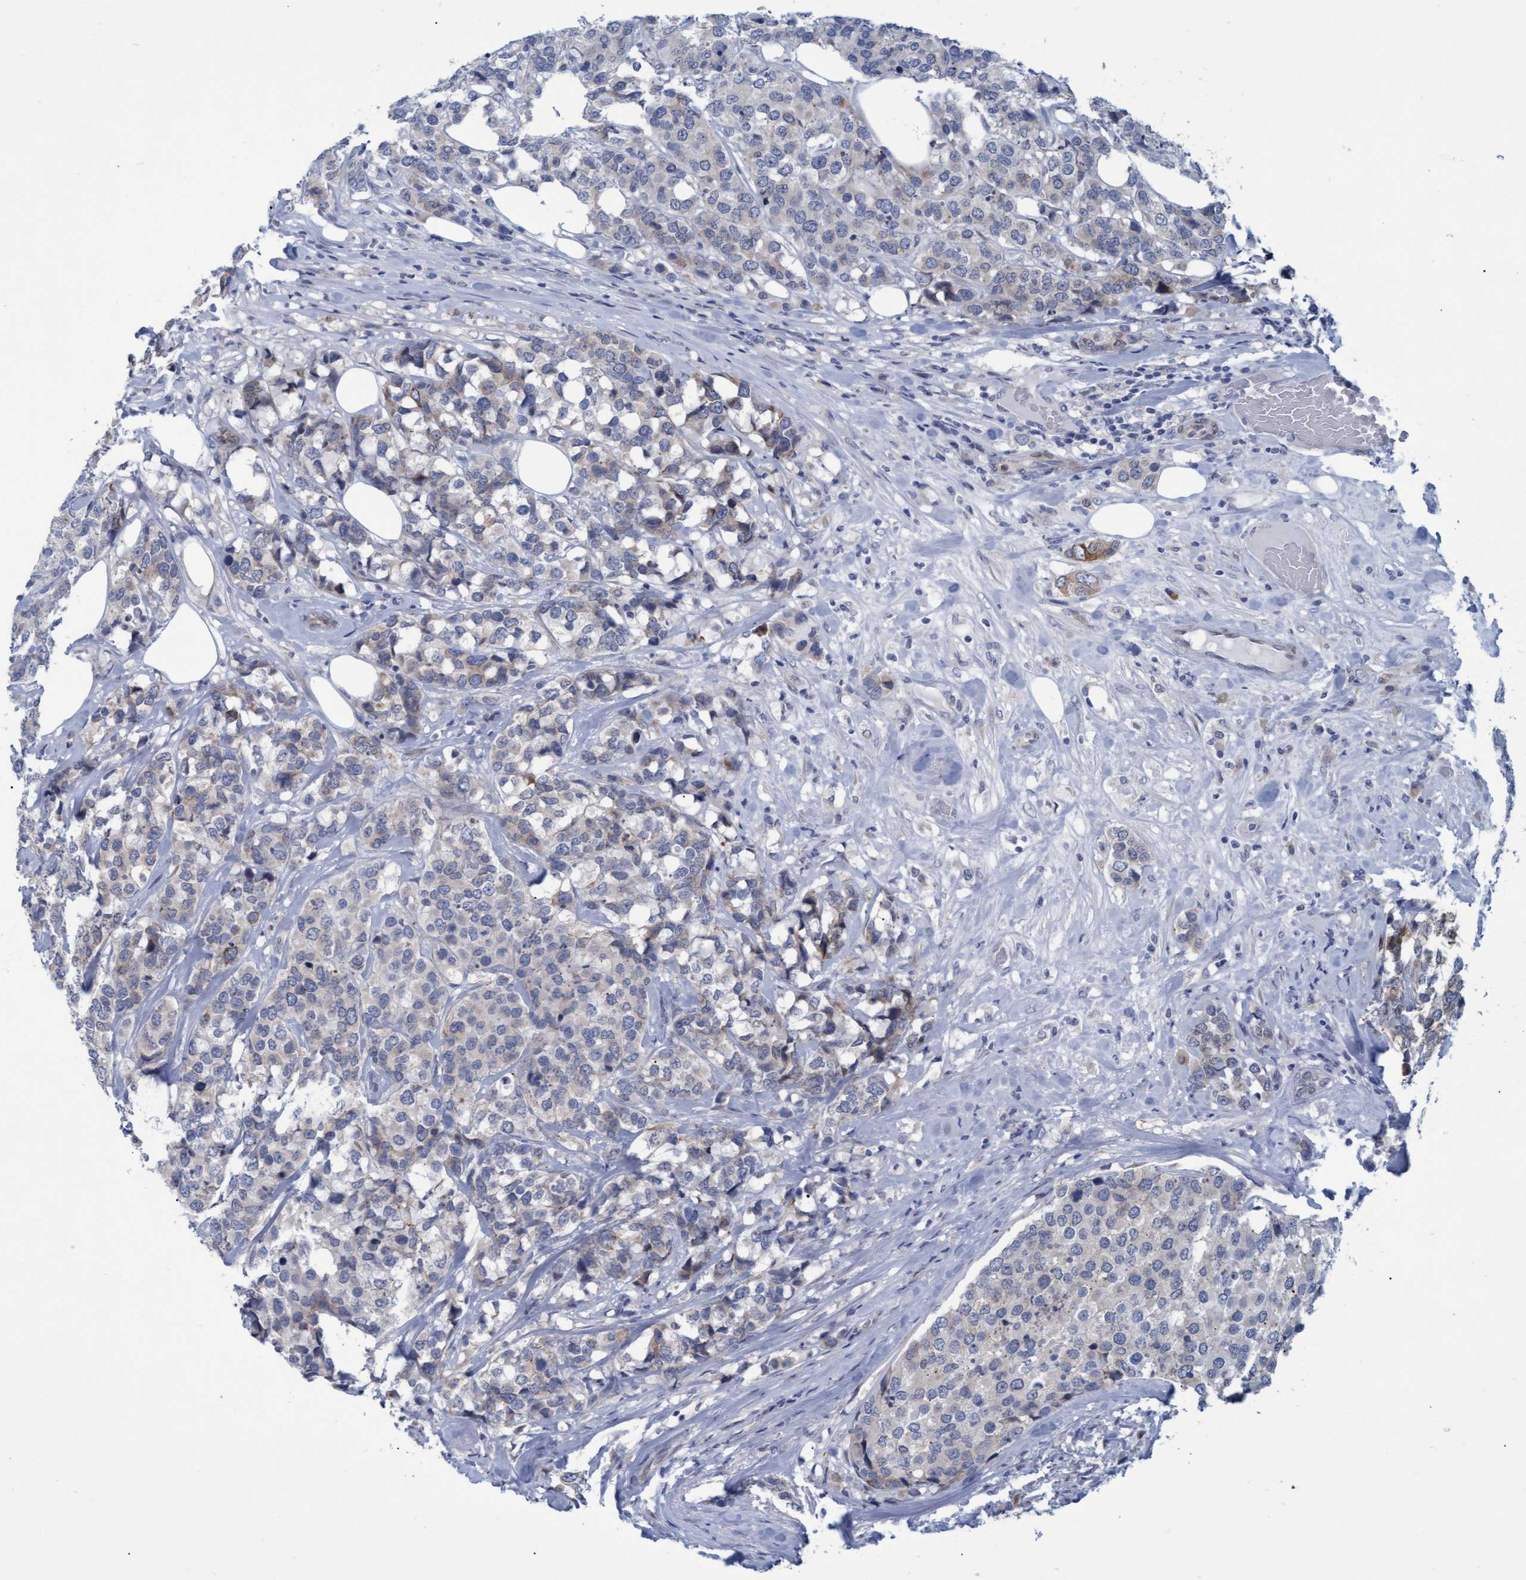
{"staining": {"intensity": "weak", "quantity": "<25%", "location": "cytoplasmic/membranous"}, "tissue": "breast cancer", "cell_type": "Tumor cells", "image_type": "cancer", "snomed": [{"axis": "morphology", "description": "Lobular carcinoma"}, {"axis": "topography", "description": "Breast"}], "caption": "Immunohistochemical staining of human breast lobular carcinoma demonstrates no significant positivity in tumor cells. (DAB (3,3'-diaminobenzidine) IHC, high magnification).", "gene": "SSTR3", "patient": {"sex": "female", "age": 59}}